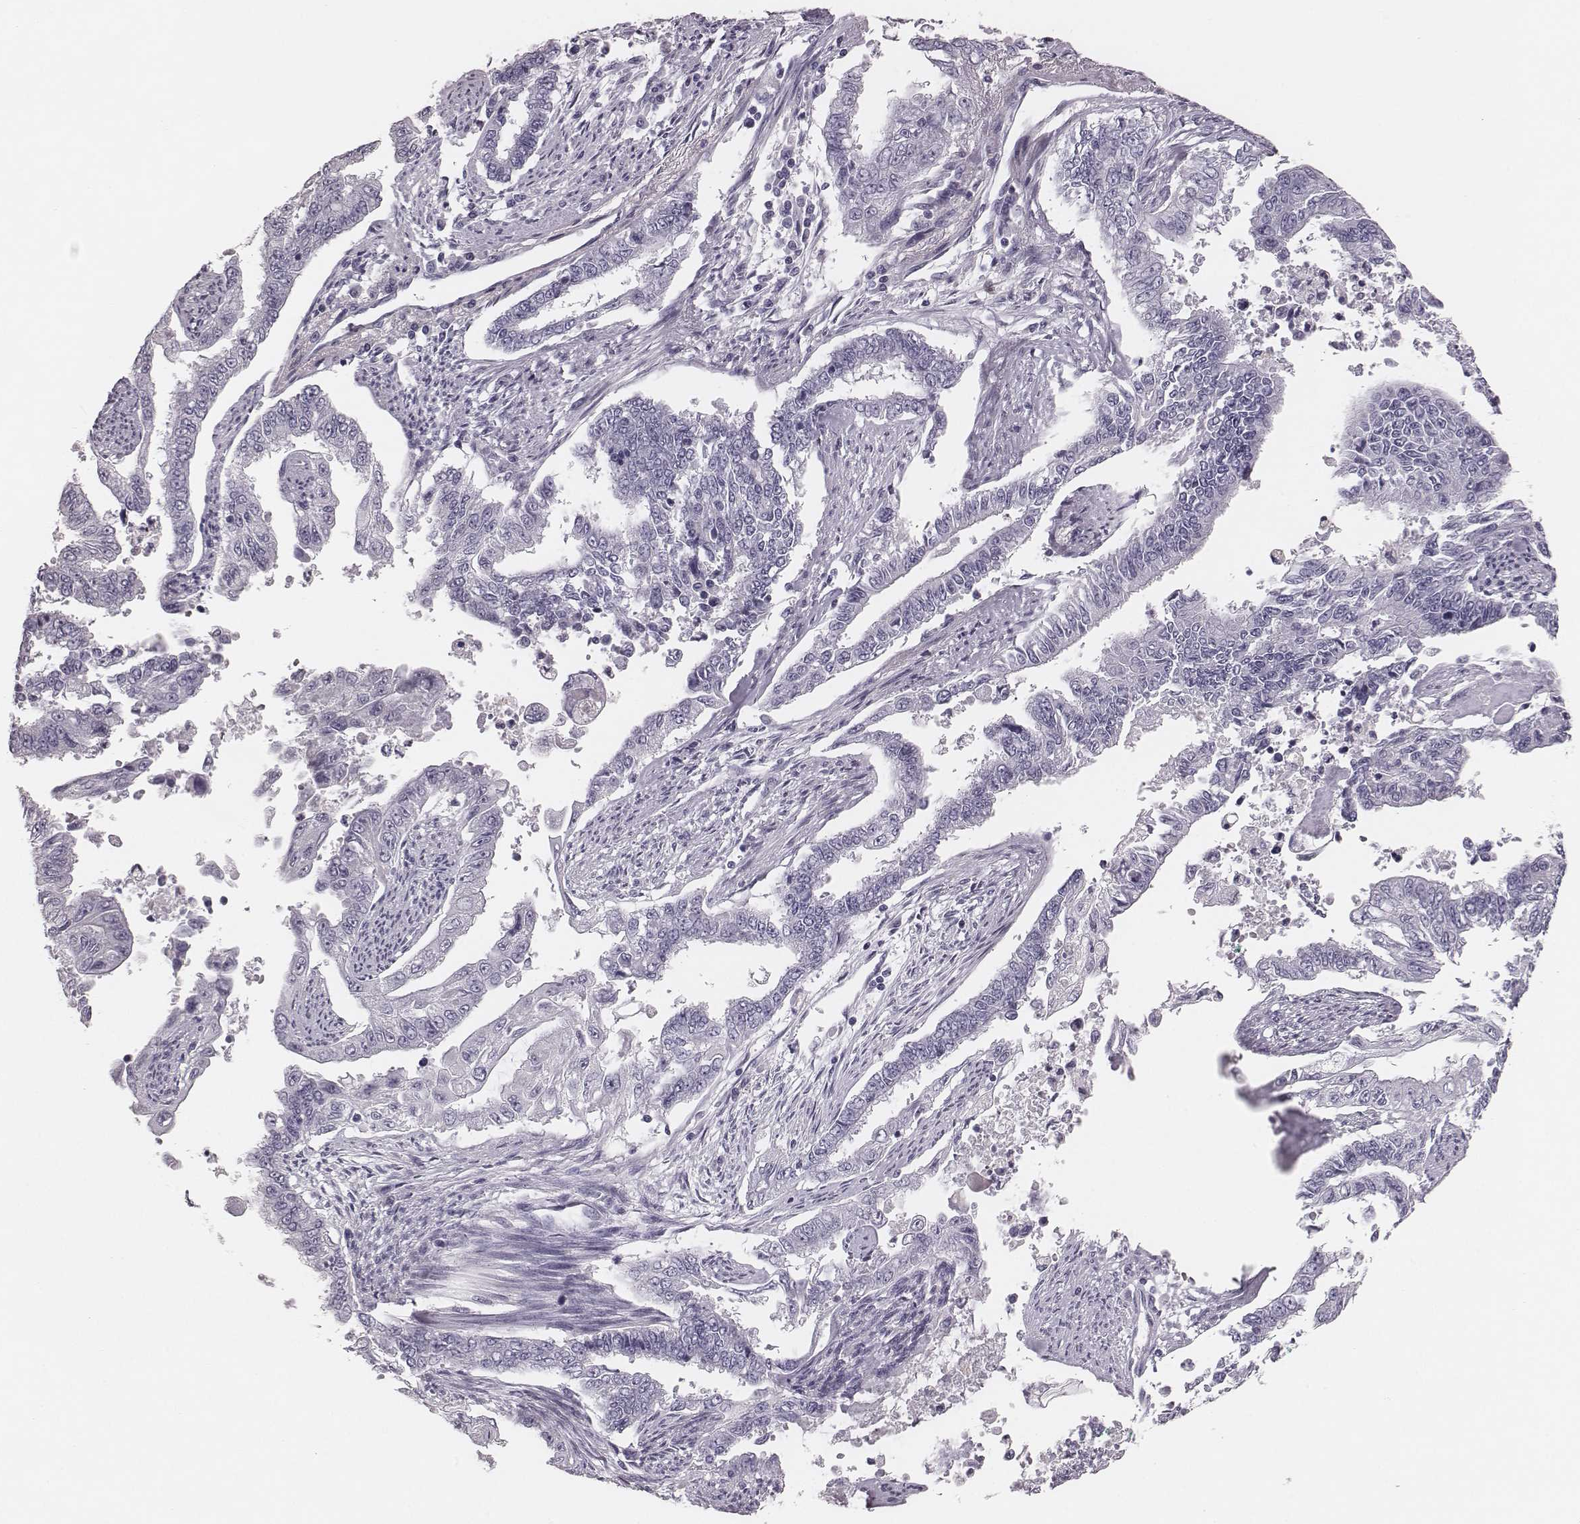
{"staining": {"intensity": "negative", "quantity": "none", "location": "none"}, "tissue": "endometrial cancer", "cell_type": "Tumor cells", "image_type": "cancer", "snomed": [{"axis": "morphology", "description": "Adenocarcinoma, NOS"}, {"axis": "topography", "description": "Uterus"}], "caption": "Immunohistochemistry image of neoplastic tissue: human endometrial cancer stained with DAB displays no significant protein positivity in tumor cells.", "gene": "CSH1", "patient": {"sex": "female", "age": 59}}